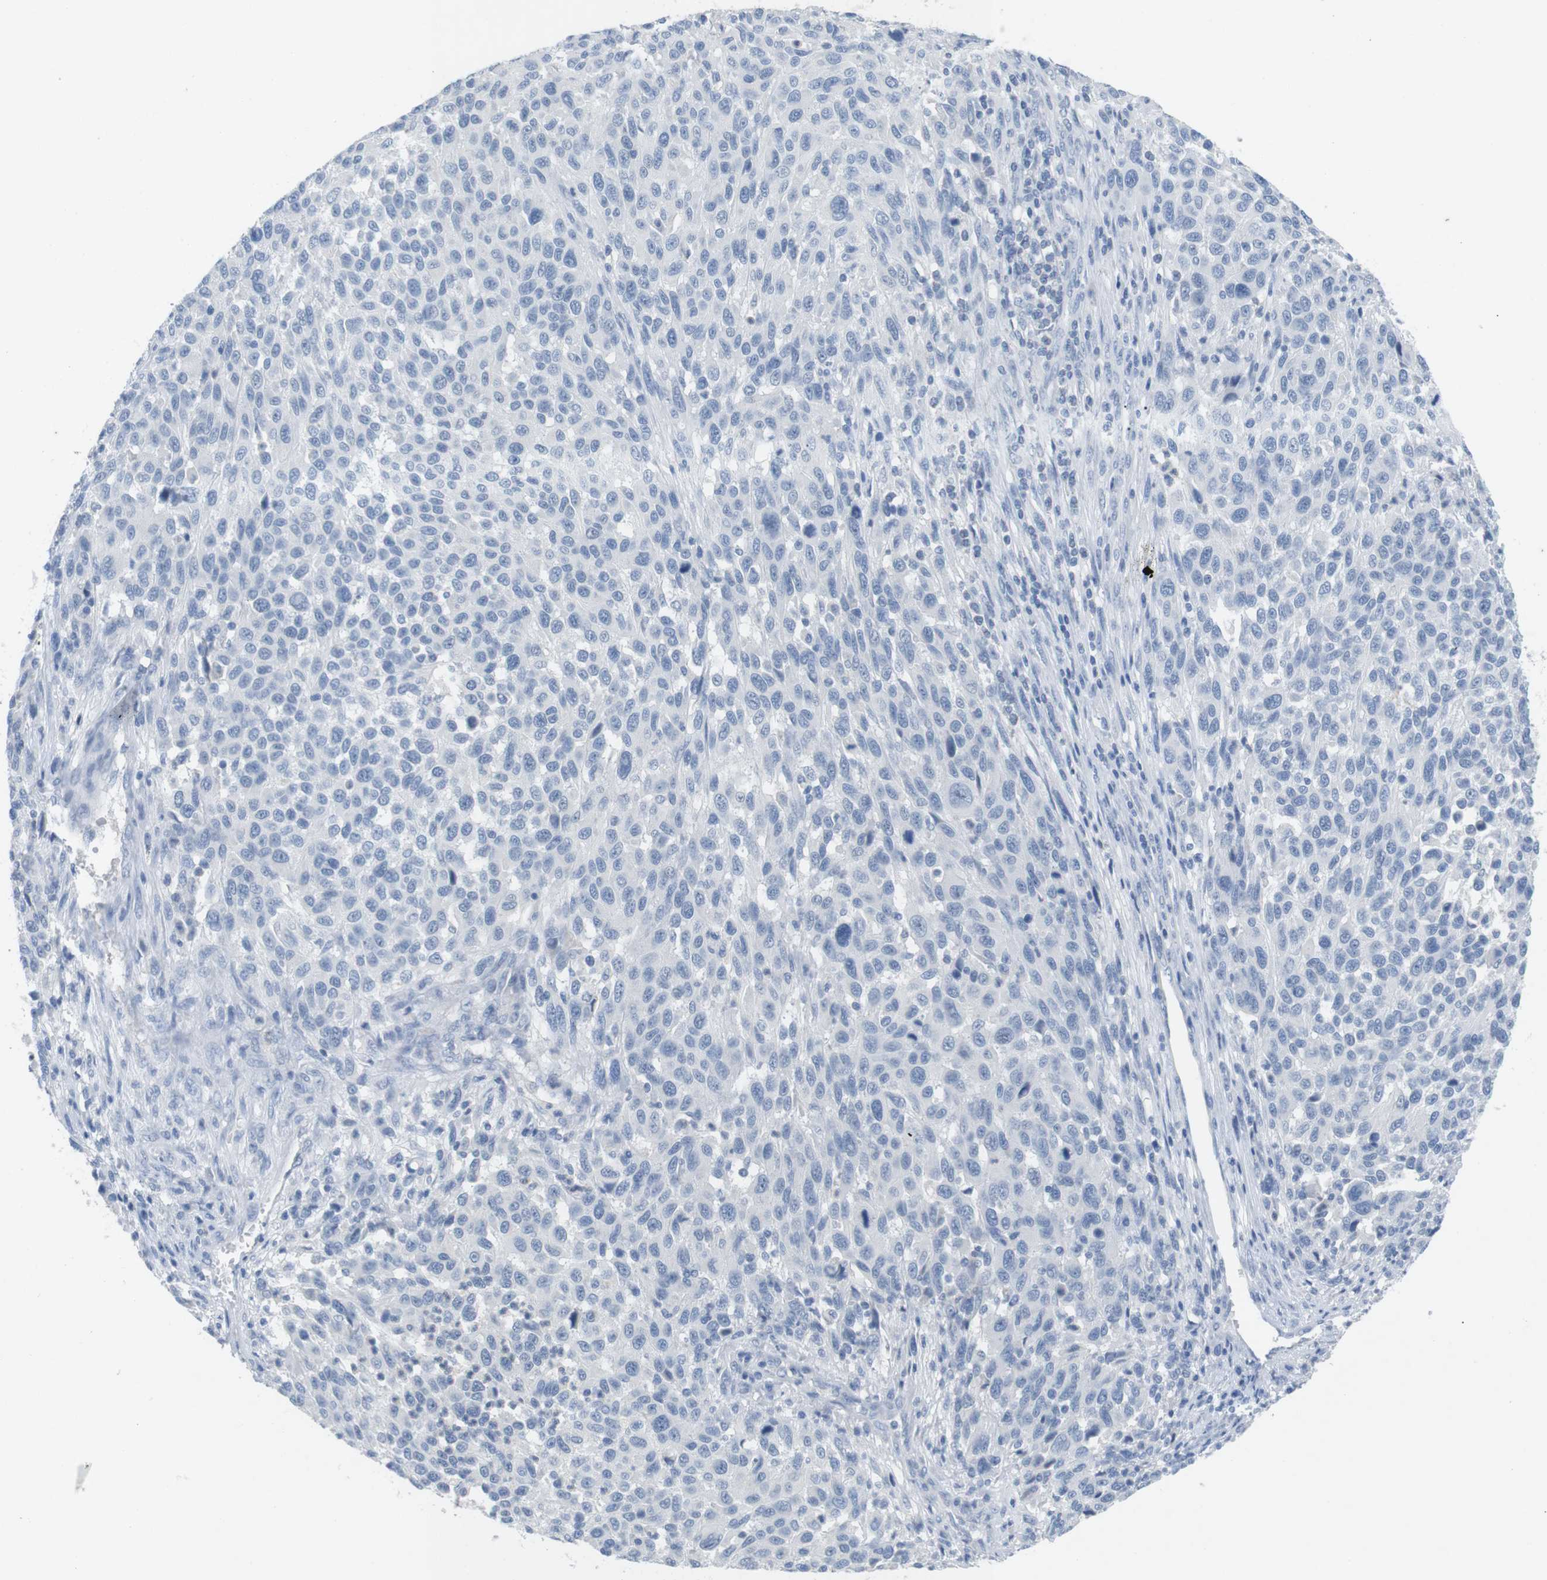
{"staining": {"intensity": "negative", "quantity": "none", "location": "none"}, "tissue": "melanoma", "cell_type": "Tumor cells", "image_type": "cancer", "snomed": [{"axis": "morphology", "description": "Malignant melanoma, Metastatic site"}, {"axis": "topography", "description": "Lymph node"}], "caption": "IHC of human malignant melanoma (metastatic site) reveals no positivity in tumor cells. (Stains: DAB (3,3'-diaminobenzidine) immunohistochemistry with hematoxylin counter stain, Microscopy: brightfield microscopy at high magnification).", "gene": "HBG2", "patient": {"sex": "male", "age": 61}}